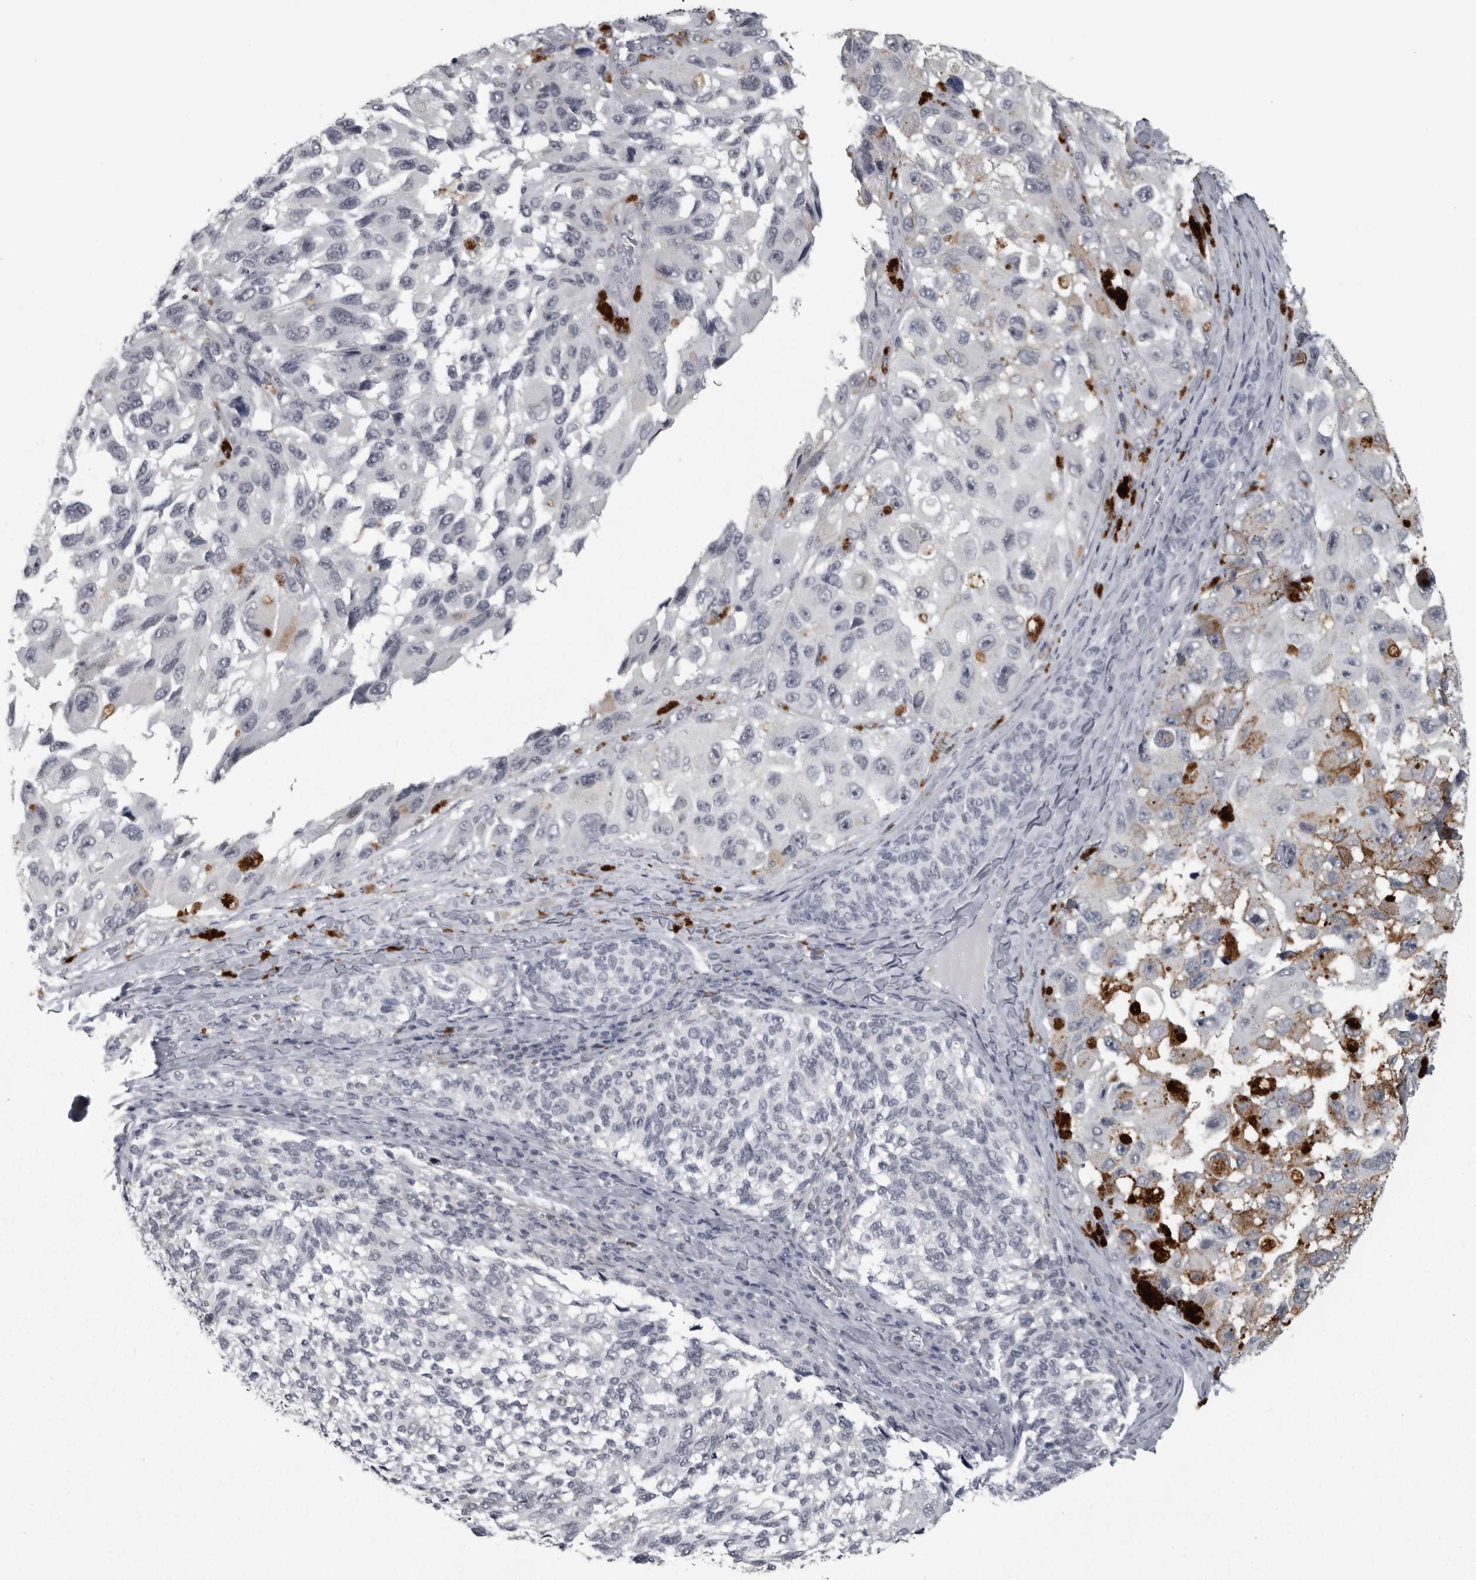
{"staining": {"intensity": "negative", "quantity": "none", "location": "none"}, "tissue": "melanoma", "cell_type": "Tumor cells", "image_type": "cancer", "snomed": [{"axis": "morphology", "description": "Malignant melanoma, NOS"}, {"axis": "topography", "description": "Skin"}], "caption": "Tumor cells are negative for brown protein staining in melanoma.", "gene": "LYSMD1", "patient": {"sex": "female", "age": 73}}